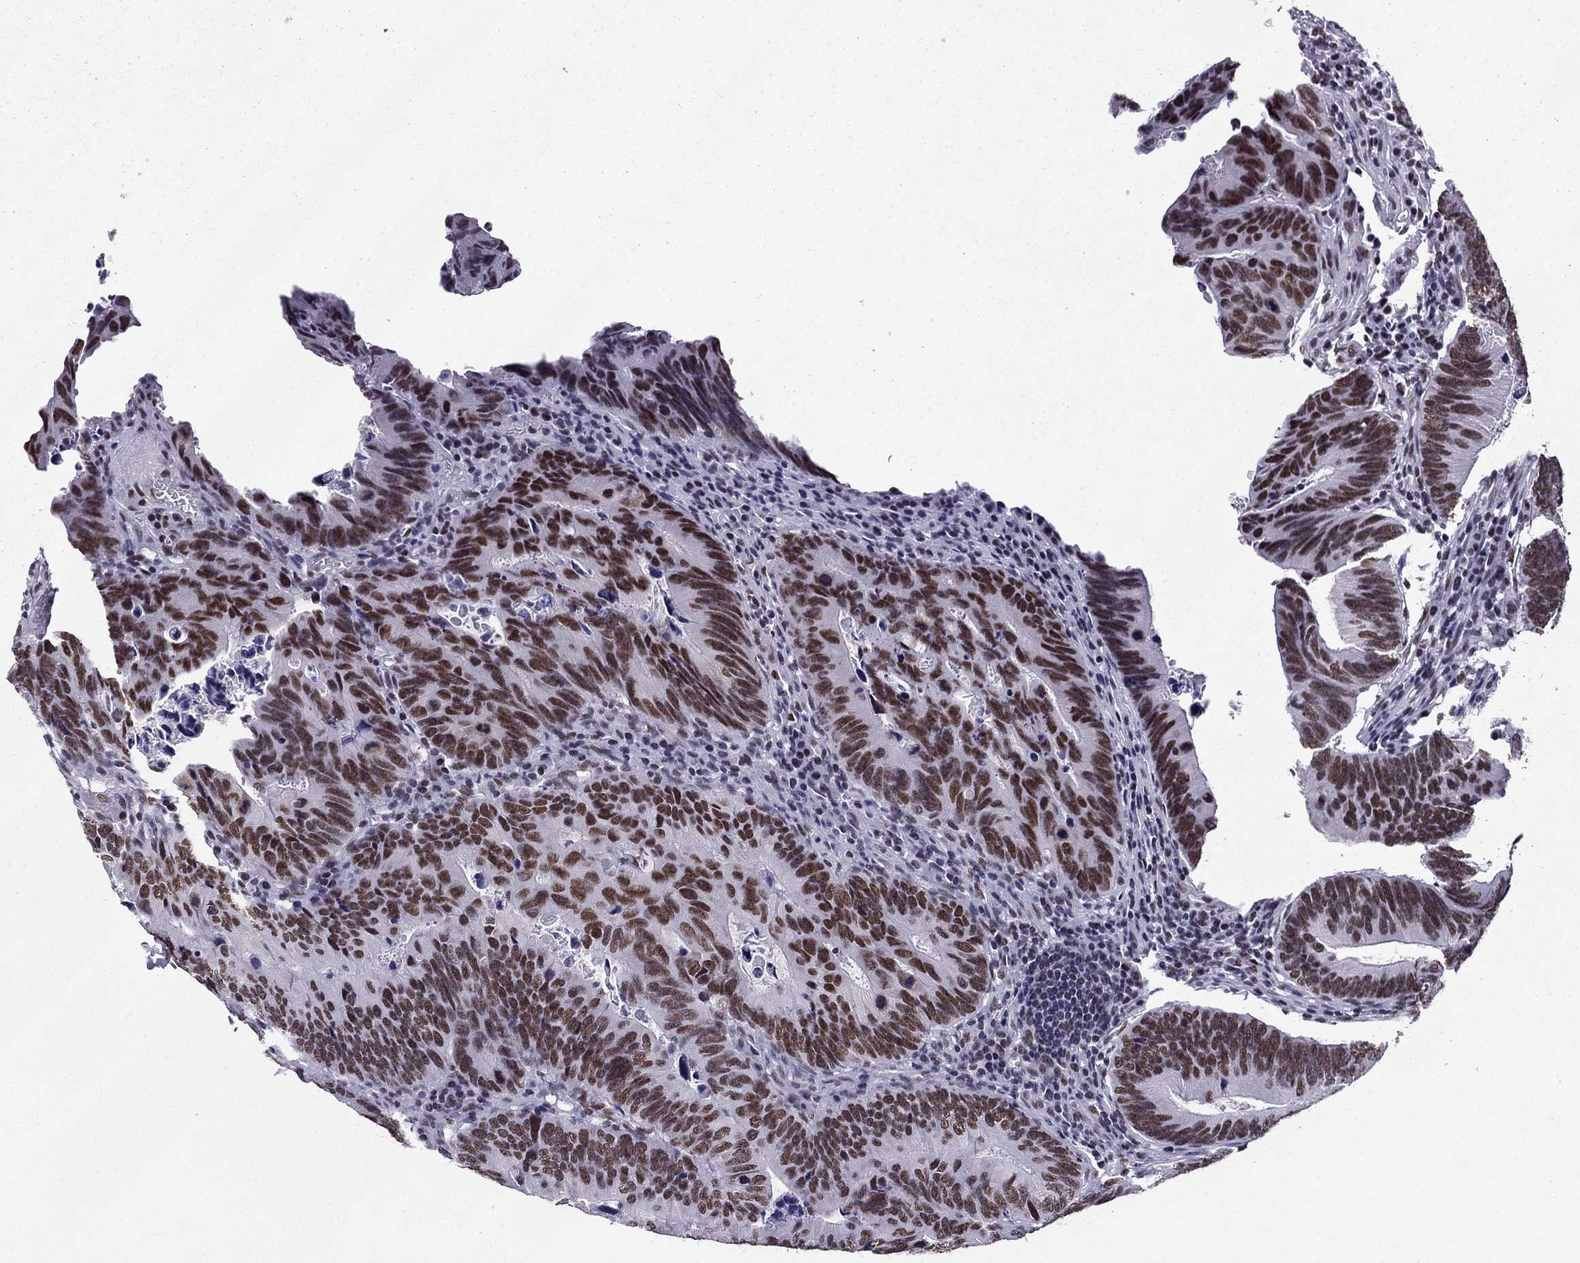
{"staining": {"intensity": "moderate", "quantity": ">75%", "location": "nuclear"}, "tissue": "colorectal cancer", "cell_type": "Tumor cells", "image_type": "cancer", "snomed": [{"axis": "morphology", "description": "Adenocarcinoma, NOS"}, {"axis": "topography", "description": "Colon"}], "caption": "IHC staining of adenocarcinoma (colorectal), which demonstrates medium levels of moderate nuclear positivity in approximately >75% of tumor cells indicating moderate nuclear protein staining. The staining was performed using DAB (3,3'-diaminobenzidine) (brown) for protein detection and nuclei were counterstained in hematoxylin (blue).", "gene": "ZNF420", "patient": {"sex": "female", "age": 87}}